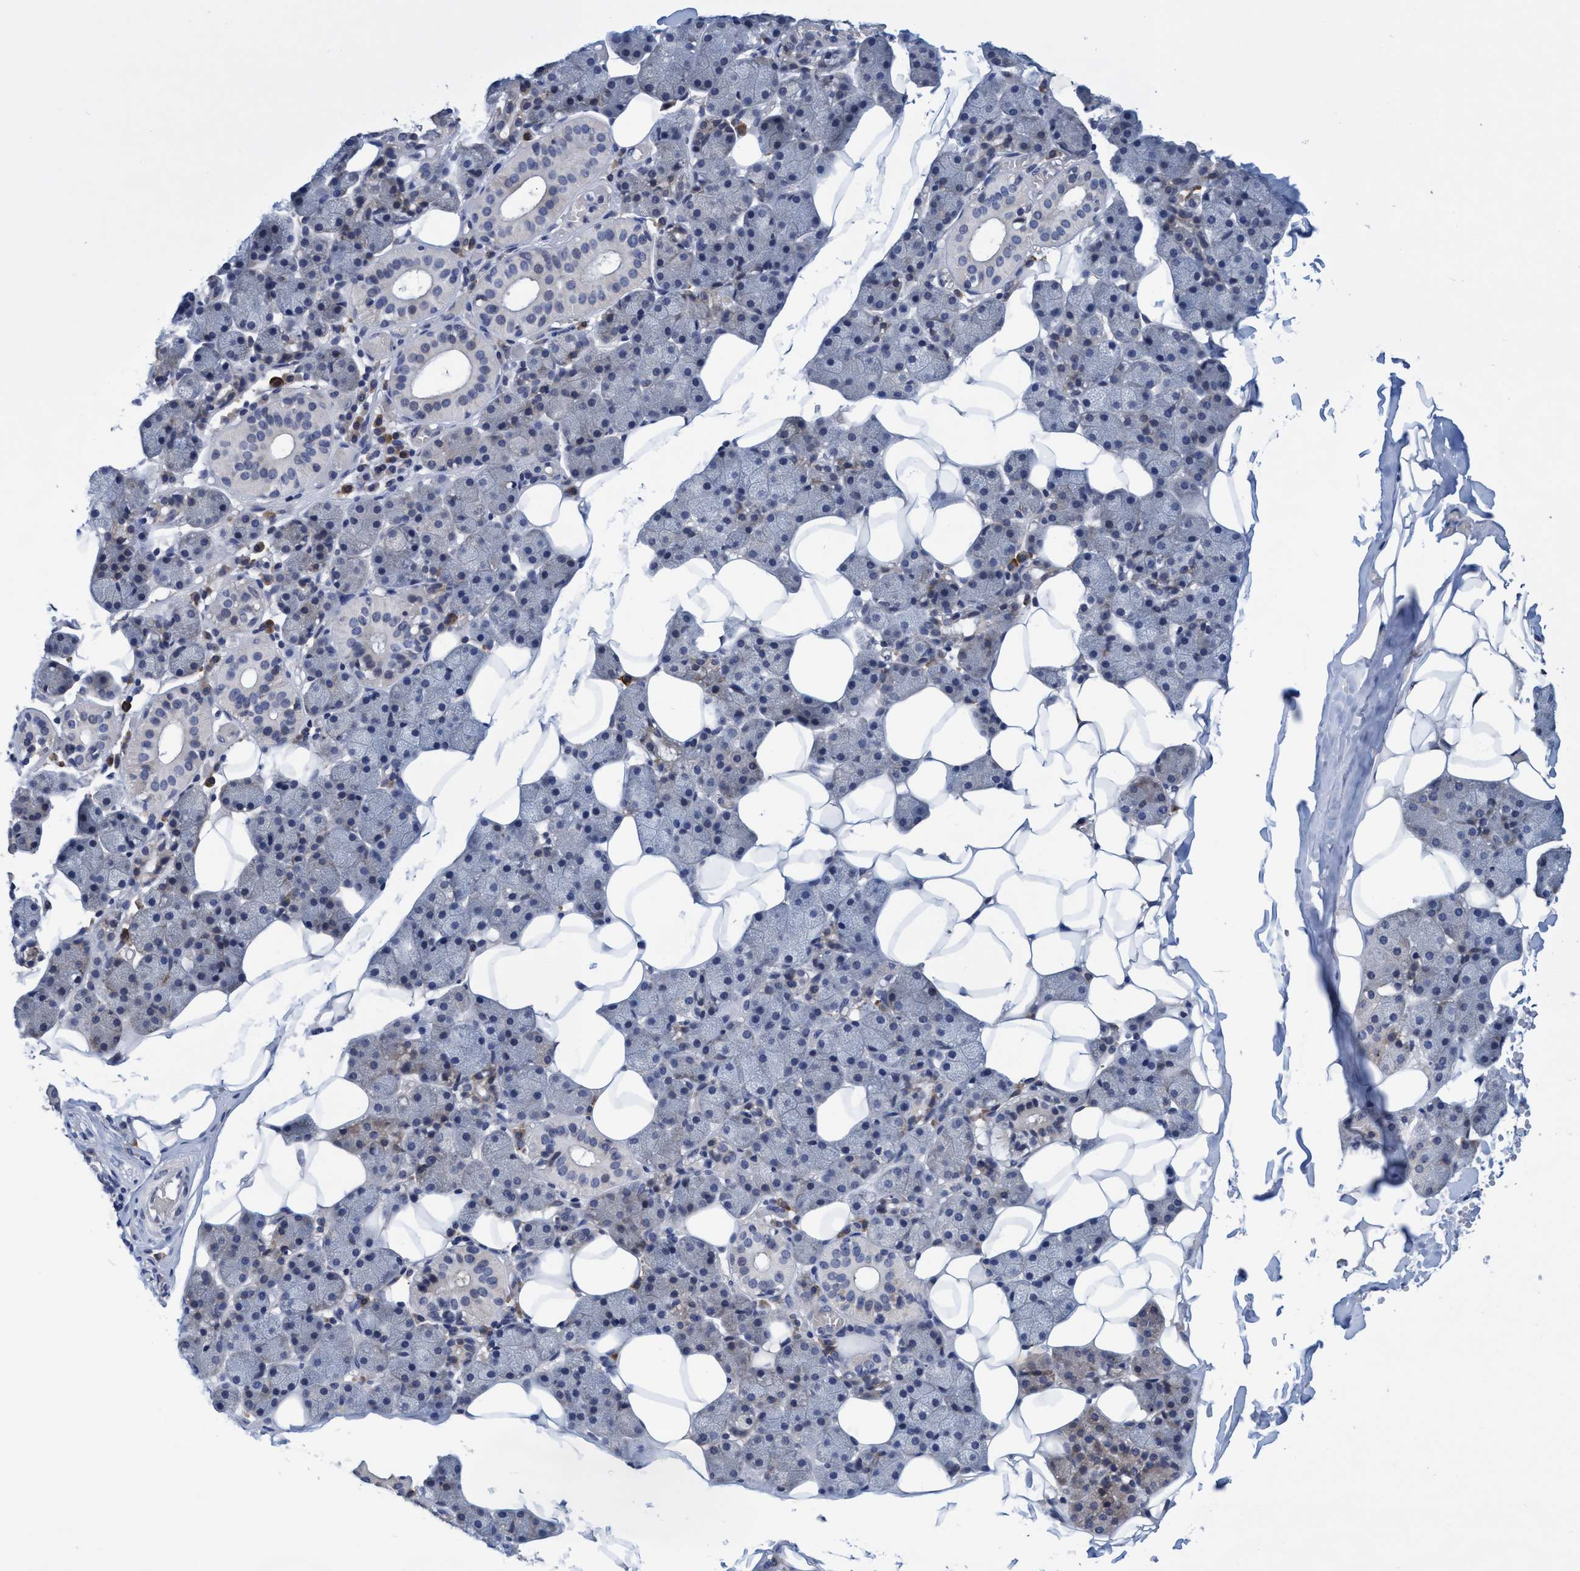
{"staining": {"intensity": "weak", "quantity": "<25%", "location": "cytoplasmic/membranous"}, "tissue": "salivary gland", "cell_type": "Glandular cells", "image_type": "normal", "snomed": [{"axis": "morphology", "description": "Normal tissue, NOS"}, {"axis": "topography", "description": "Salivary gland"}], "caption": "IHC micrograph of benign salivary gland: salivary gland stained with DAB displays no significant protein expression in glandular cells.", "gene": "CALCOCO2", "patient": {"sex": "female", "age": 33}}